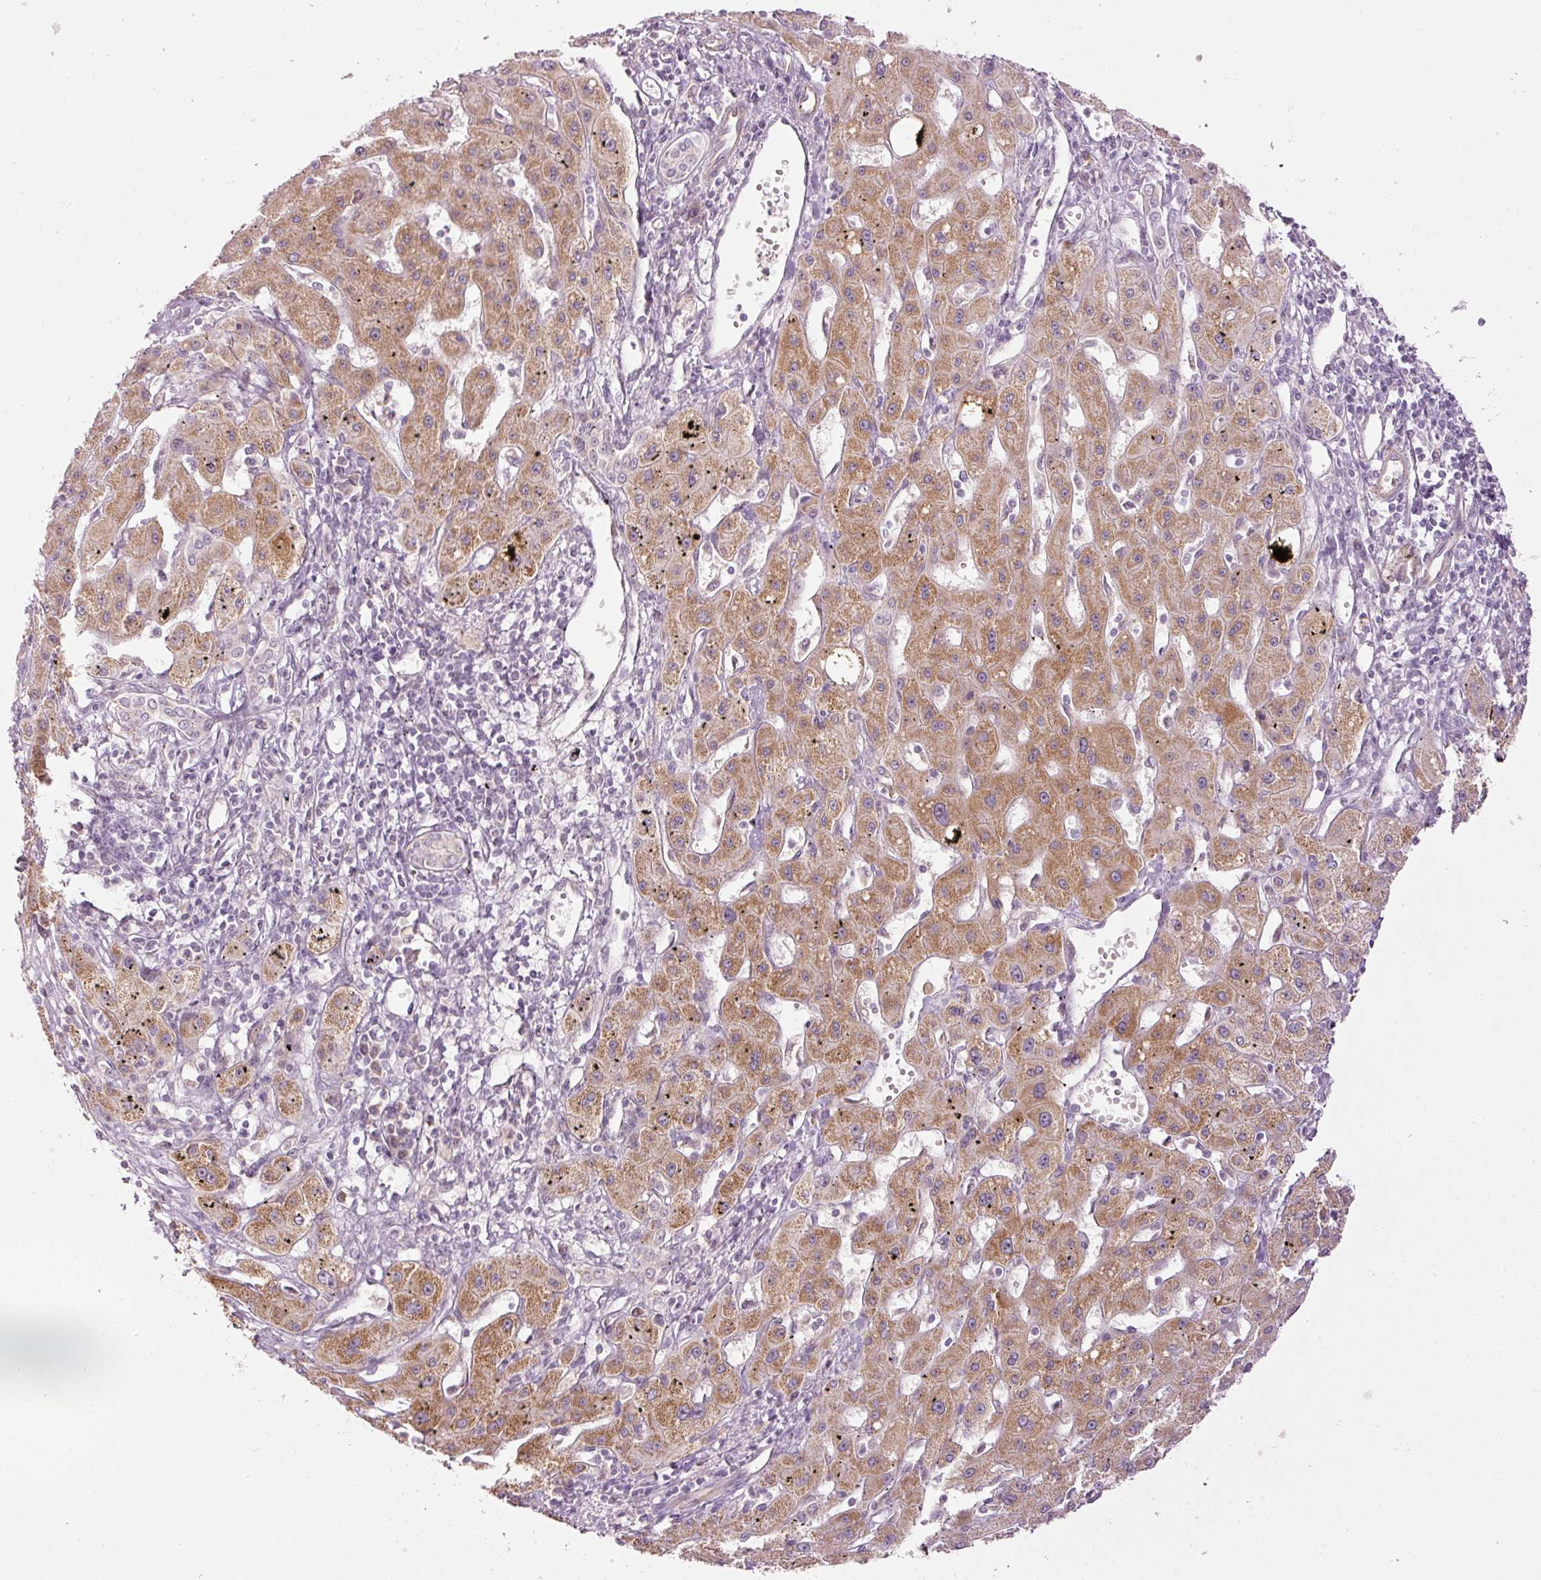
{"staining": {"intensity": "moderate", "quantity": ">75%", "location": "cytoplasmic/membranous"}, "tissue": "liver cancer", "cell_type": "Tumor cells", "image_type": "cancer", "snomed": [{"axis": "morphology", "description": "Carcinoma, Hepatocellular, NOS"}, {"axis": "topography", "description": "Liver"}], "caption": "Liver hepatocellular carcinoma tissue displays moderate cytoplasmic/membranous positivity in approximately >75% of tumor cells, visualized by immunohistochemistry.", "gene": "CDC20B", "patient": {"sex": "male", "age": 72}}